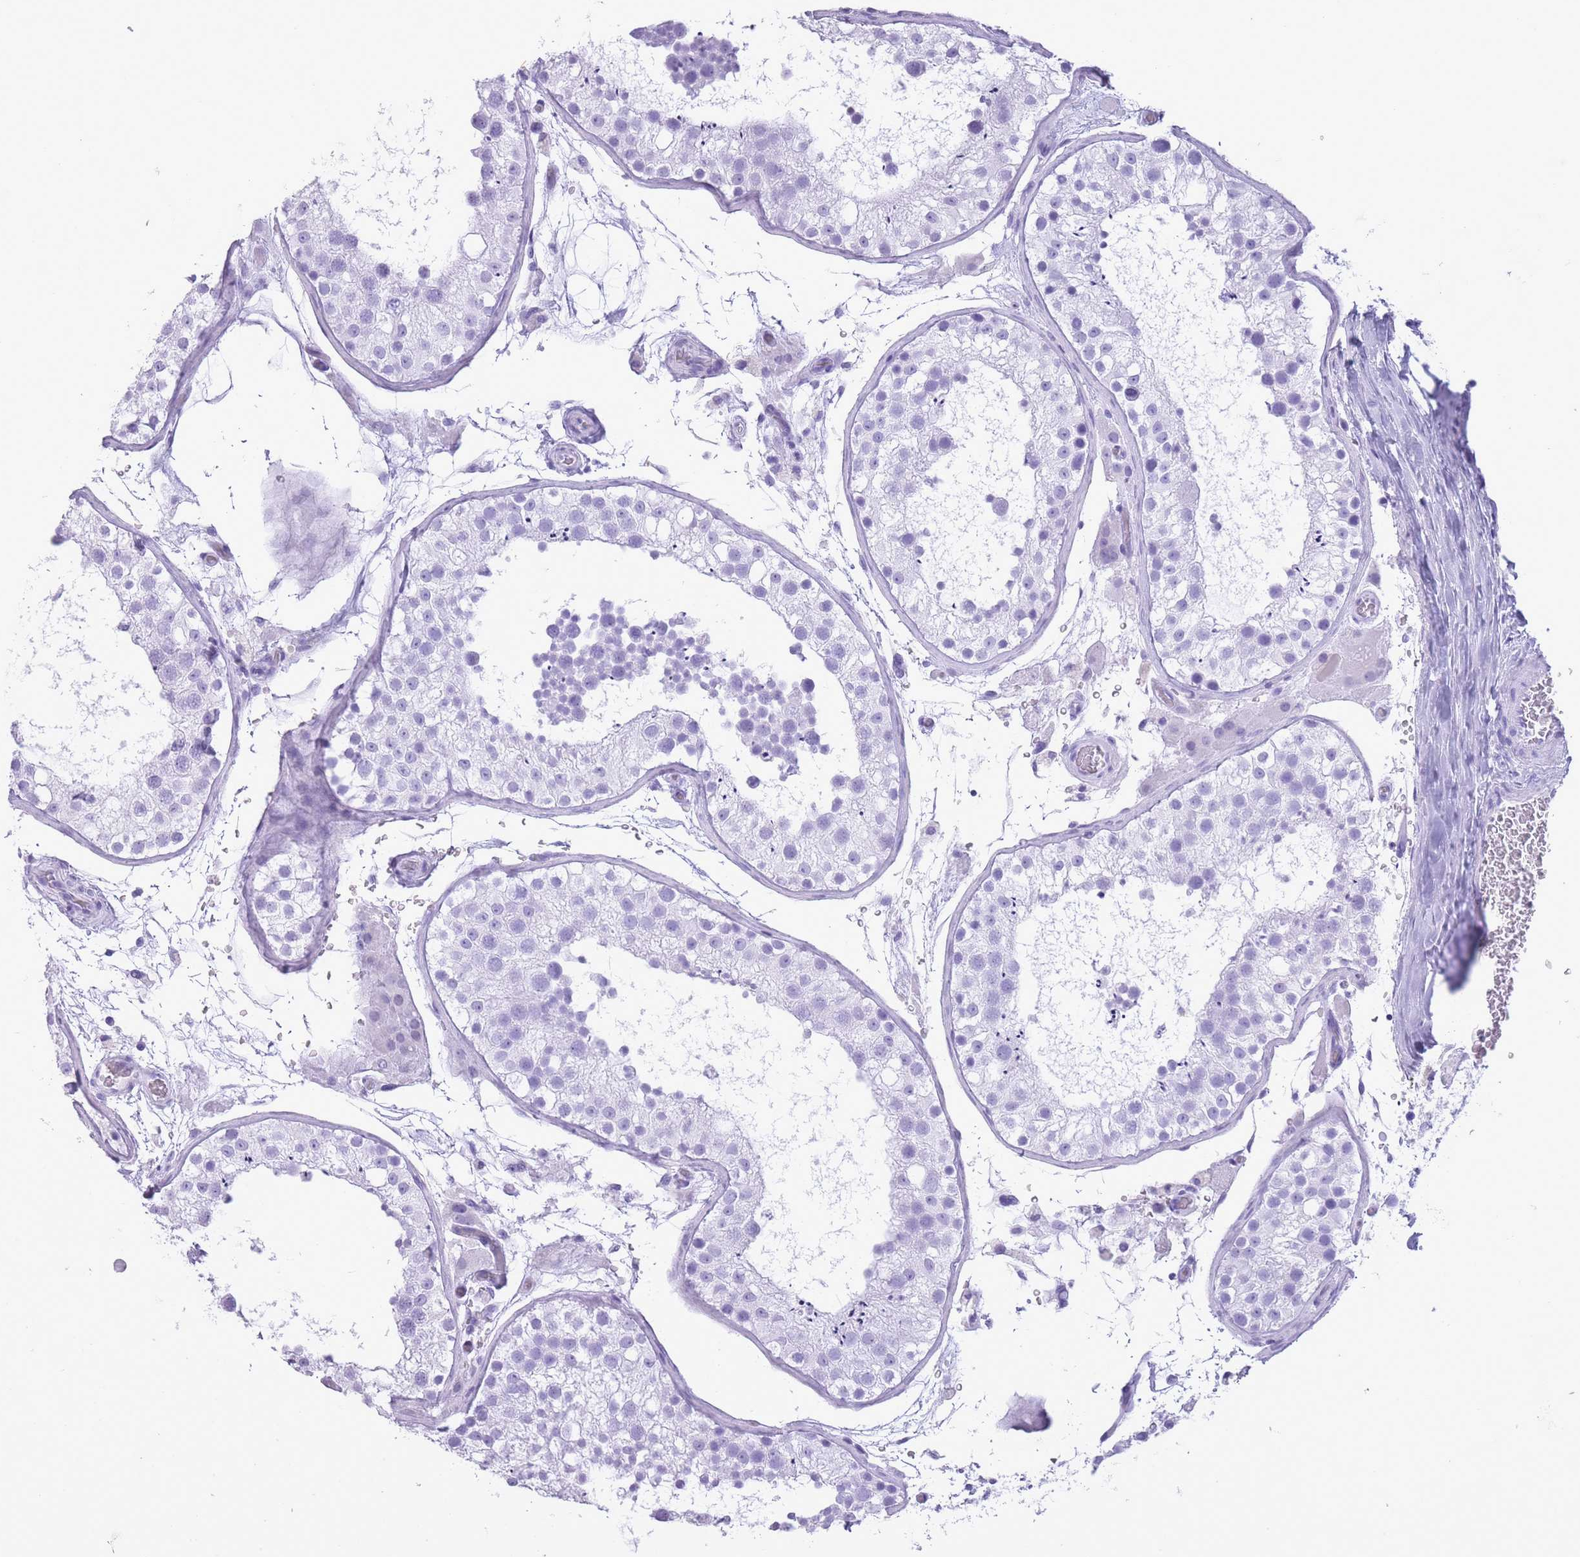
{"staining": {"intensity": "negative", "quantity": "none", "location": "none"}, "tissue": "testis", "cell_type": "Cells in seminiferous ducts", "image_type": "normal", "snomed": [{"axis": "morphology", "description": "Normal tissue, NOS"}, {"axis": "topography", "description": "Testis"}], "caption": "An IHC photomicrograph of benign testis is shown. There is no staining in cells in seminiferous ducts of testis.", "gene": "OR4F16", "patient": {"sex": "male", "age": 26}}